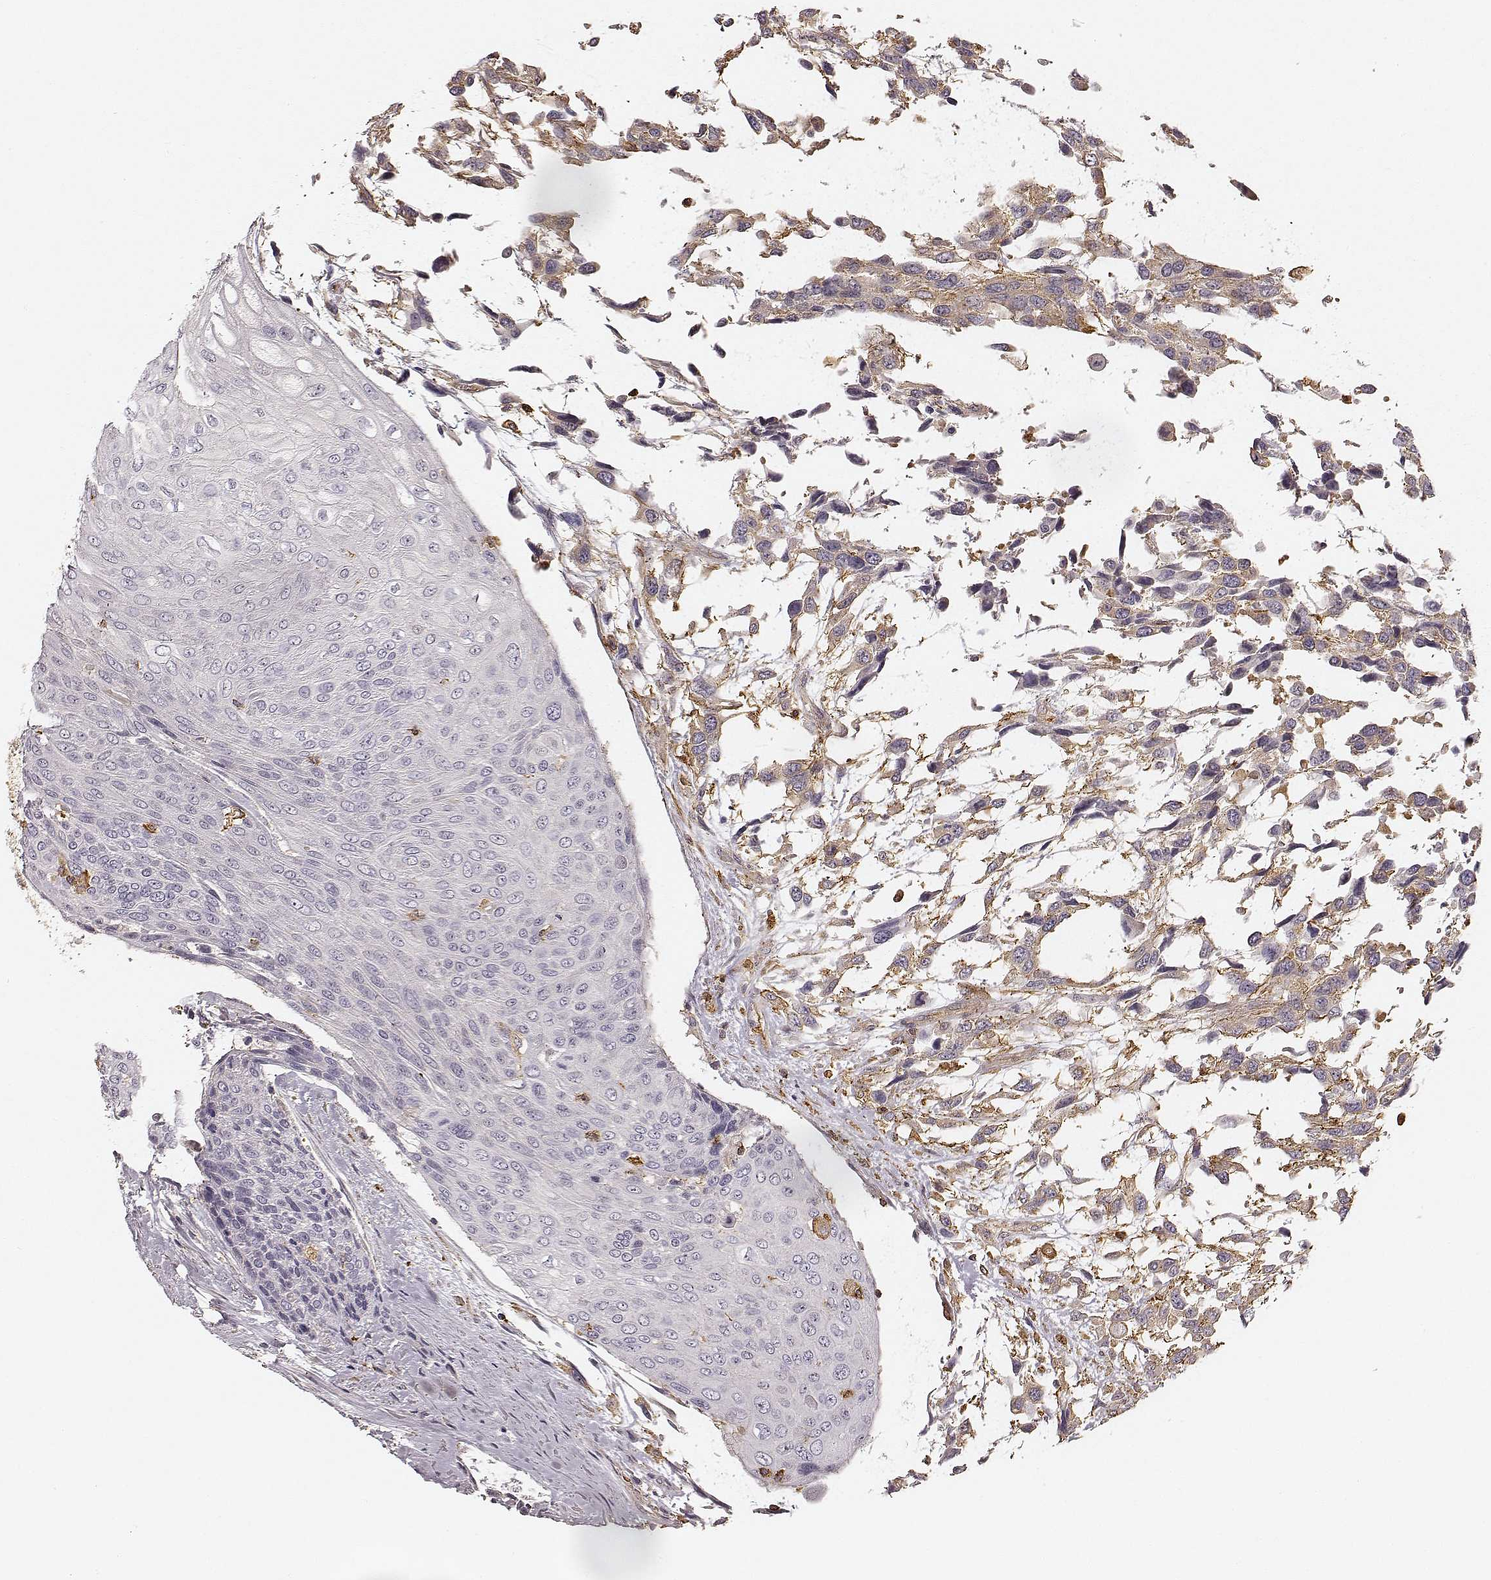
{"staining": {"intensity": "weak", "quantity": "25%-75%", "location": "cytoplasmic/membranous"}, "tissue": "urothelial cancer", "cell_type": "Tumor cells", "image_type": "cancer", "snomed": [{"axis": "morphology", "description": "Urothelial carcinoma, High grade"}, {"axis": "topography", "description": "Urinary bladder"}], "caption": "Protein analysis of high-grade urothelial carcinoma tissue exhibits weak cytoplasmic/membranous staining in approximately 25%-75% of tumor cells.", "gene": "ZYX", "patient": {"sex": "female", "age": 70}}